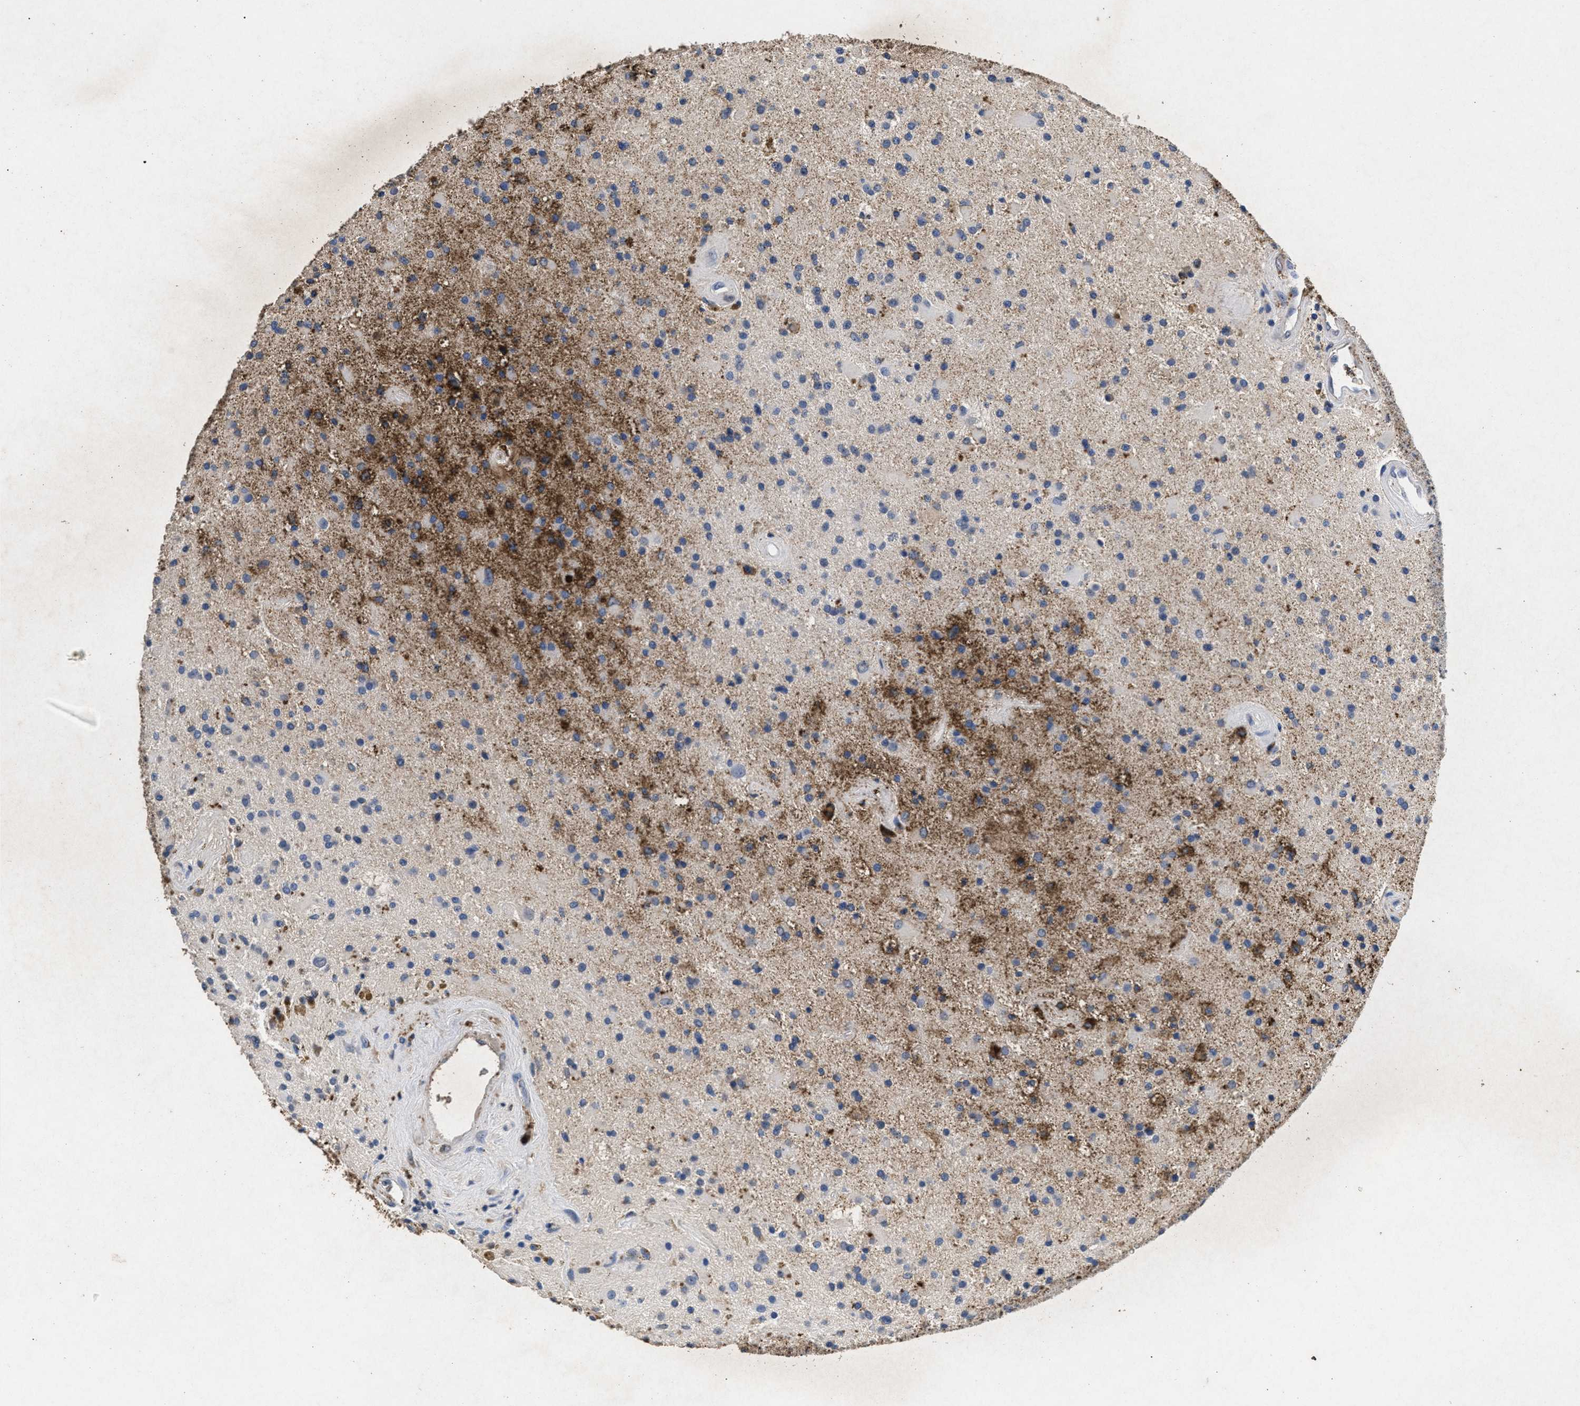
{"staining": {"intensity": "moderate", "quantity": "25%-75%", "location": "cytoplasmic/membranous"}, "tissue": "glioma", "cell_type": "Tumor cells", "image_type": "cancer", "snomed": [{"axis": "morphology", "description": "Glioma, malignant, Low grade"}, {"axis": "topography", "description": "Brain"}], "caption": "Tumor cells display medium levels of moderate cytoplasmic/membranous expression in about 25%-75% of cells in human glioma.", "gene": "LTB4R2", "patient": {"sex": "male", "age": 58}}